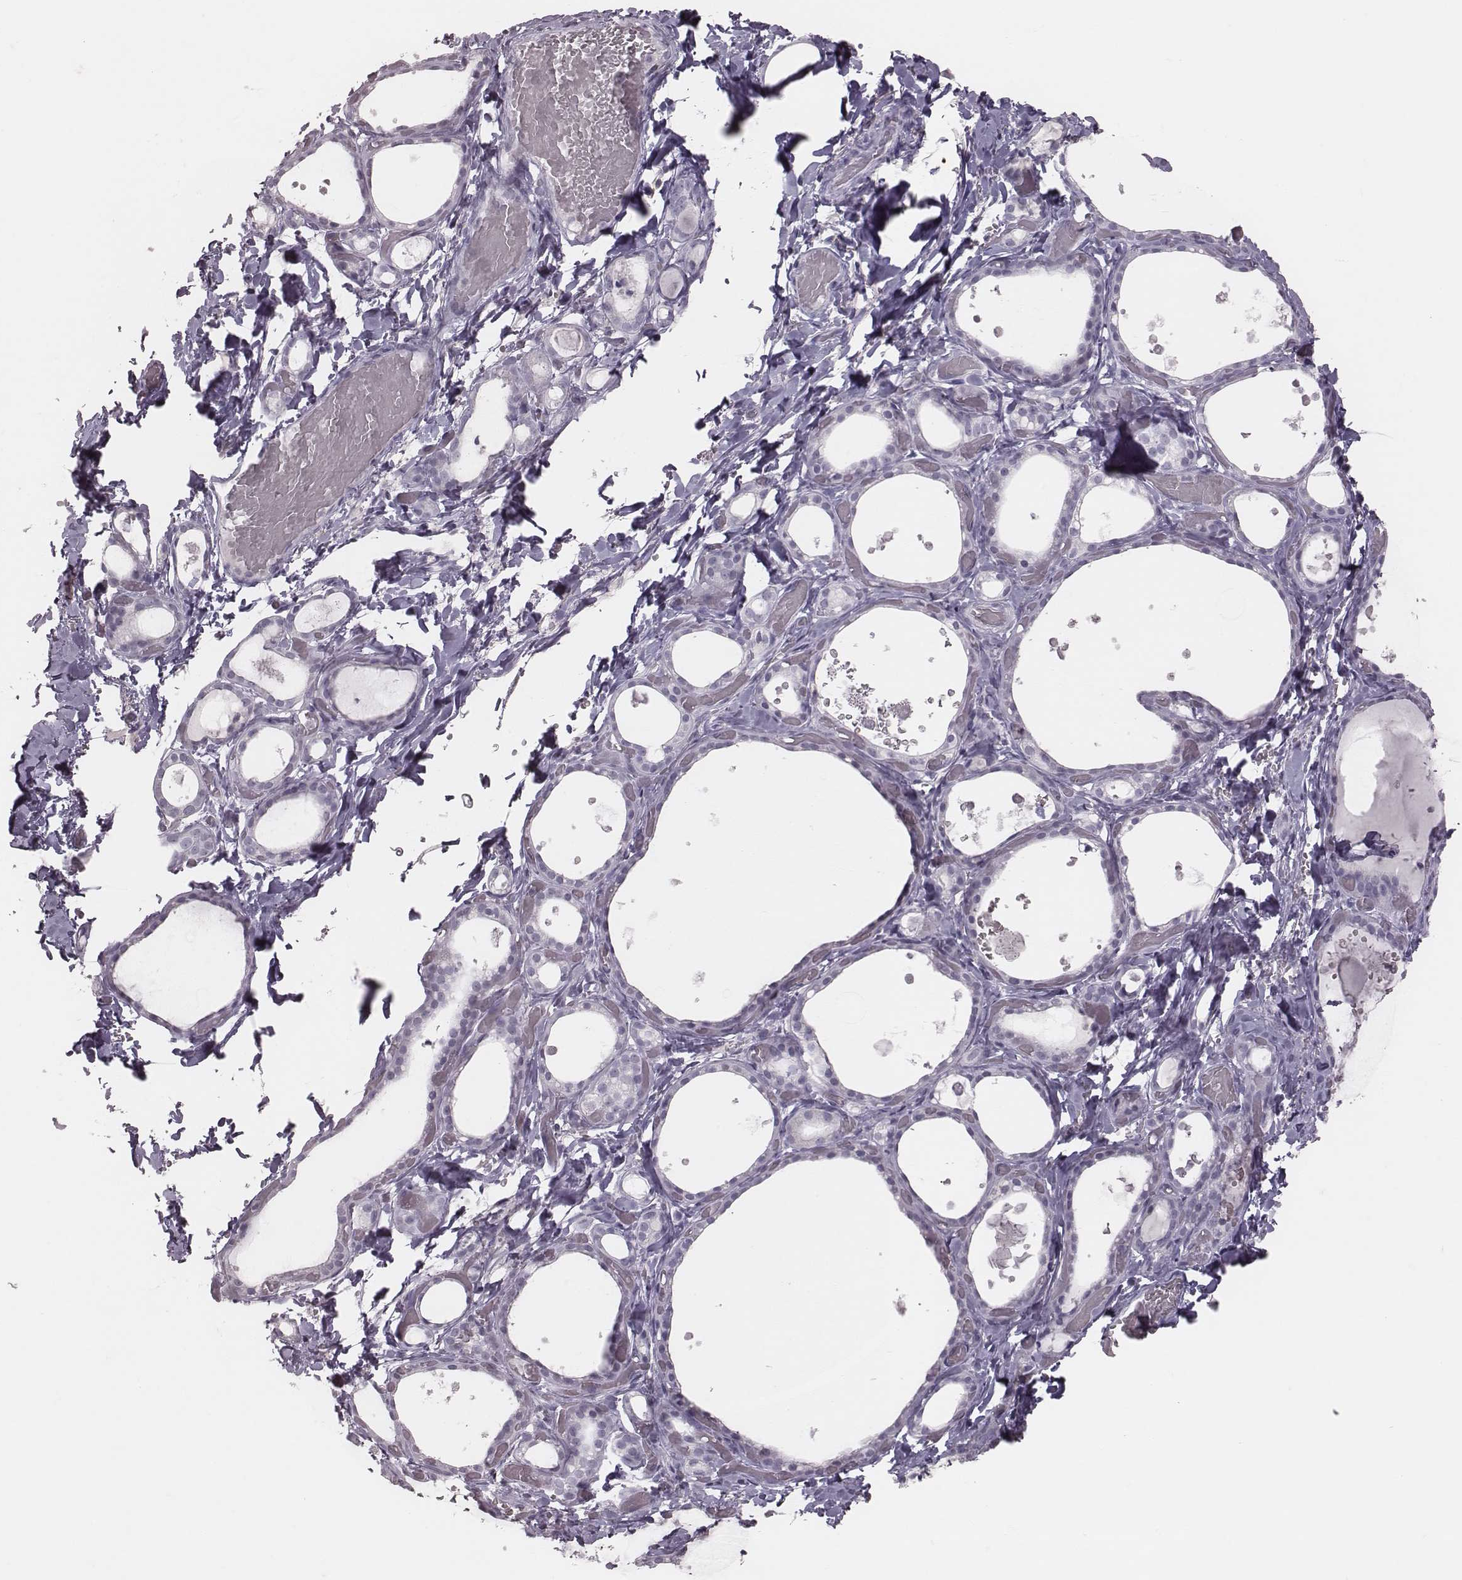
{"staining": {"intensity": "negative", "quantity": "none", "location": "none"}, "tissue": "thyroid gland", "cell_type": "Glandular cells", "image_type": "normal", "snomed": [{"axis": "morphology", "description": "Normal tissue, NOS"}, {"axis": "topography", "description": "Thyroid gland"}], "caption": "This is an immunohistochemistry (IHC) image of benign thyroid gland. There is no staining in glandular cells.", "gene": "PDCD1", "patient": {"sex": "female", "age": 56}}